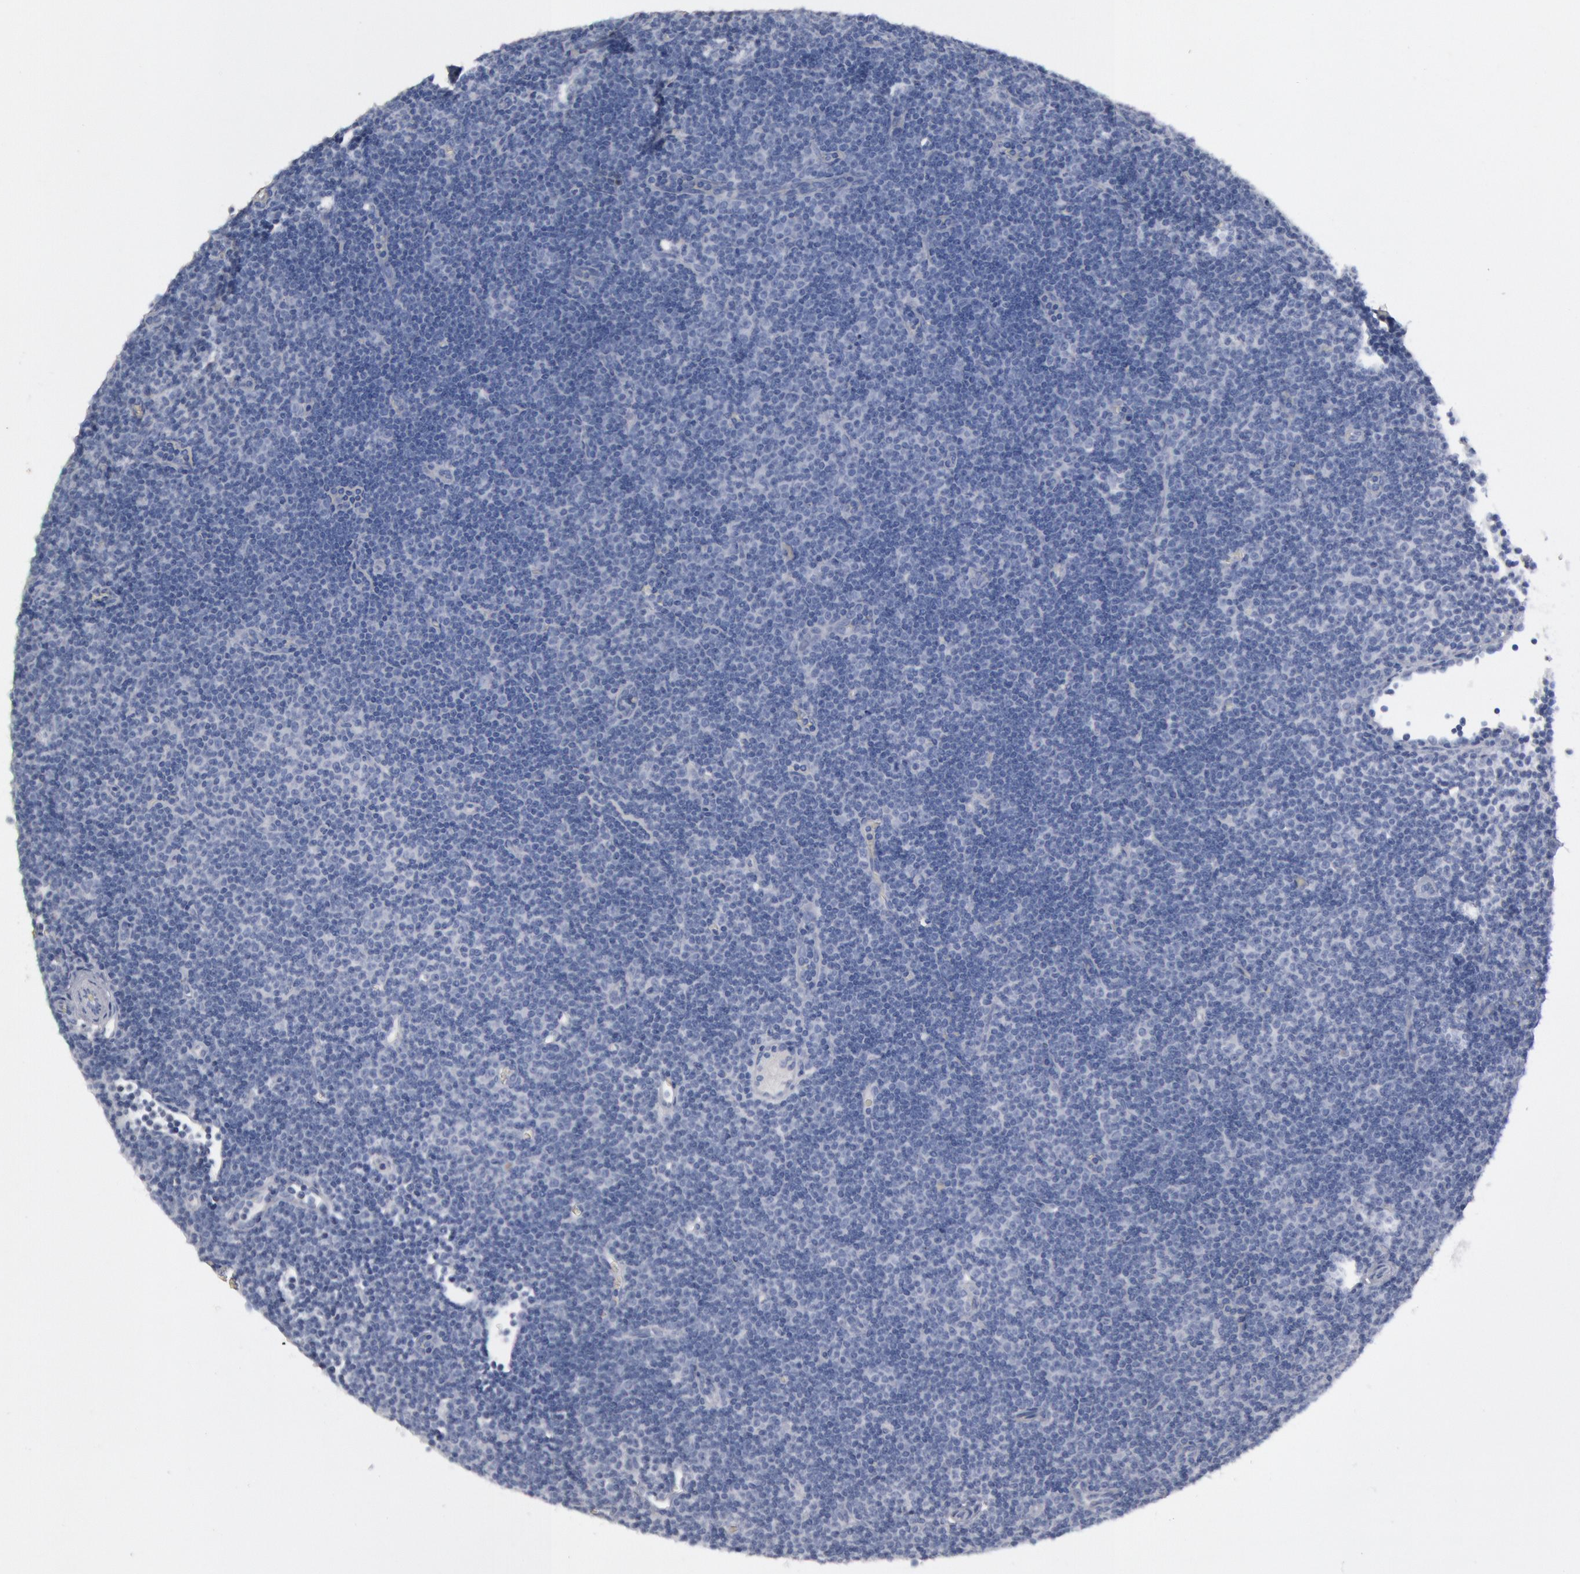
{"staining": {"intensity": "negative", "quantity": "none", "location": "none"}, "tissue": "lymphoma", "cell_type": "Tumor cells", "image_type": "cancer", "snomed": [{"axis": "morphology", "description": "Malignant lymphoma, non-Hodgkin's type, Low grade"}, {"axis": "topography", "description": "Lymph node"}], "caption": "Immunohistochemistry (IHC) histopathology image of neoplastic tissue: low-grade malignant lymphoma, non-Hodgkin's type stained with DAB exhibits no significant protein expression in tumor cells. (Stains: DAB IHC with hematoxylin counter stain, Microscopy: brightfield microscopy at high magnification).", "gene": "FOXA2", "patient": {"sex": "male", "age": 57}}